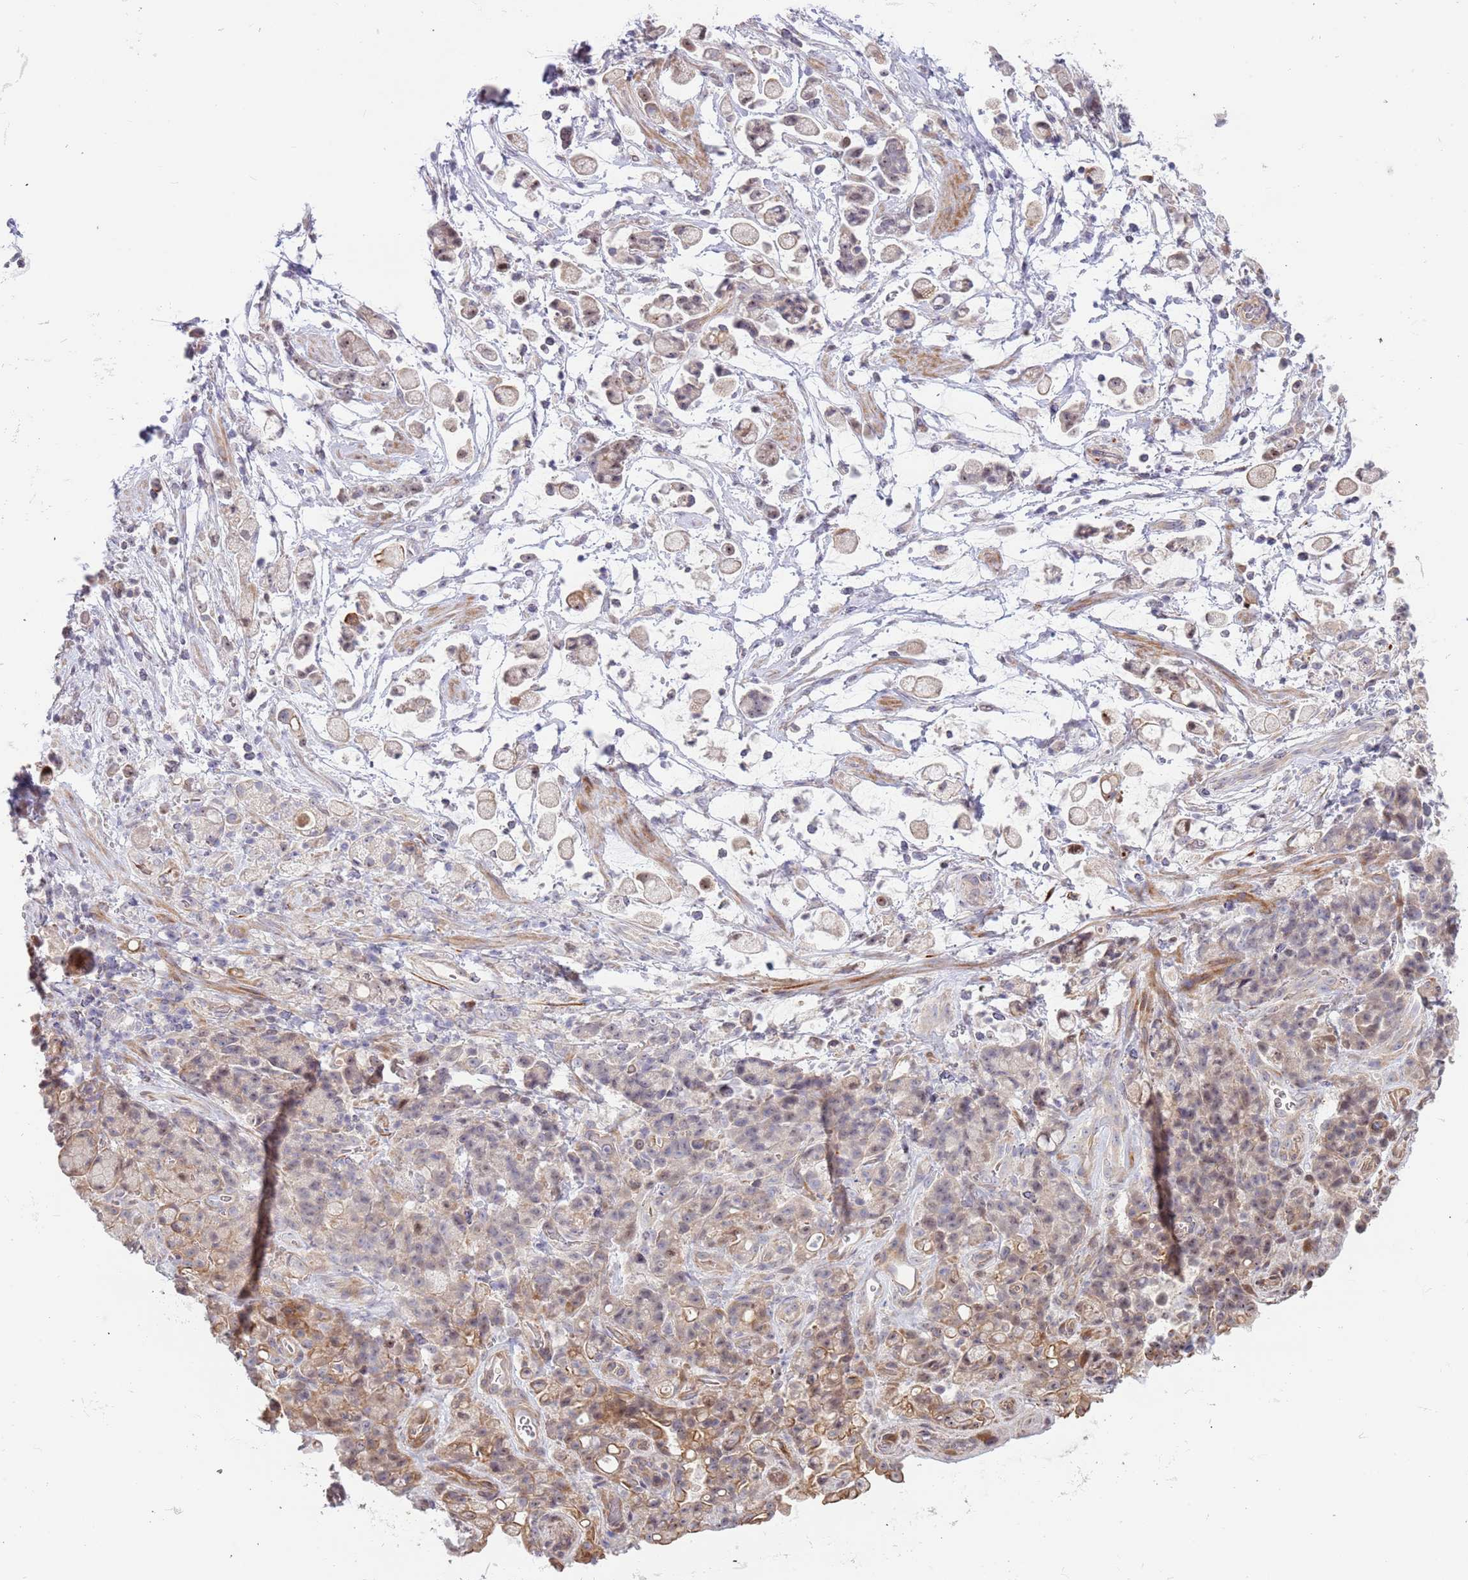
{"staining": {"intensity": "weak", "quantity": "25%-75%", "location": "cytoplasmic/membranous,nuclear"}, "tissue": "stomach cancer", "cell_type": "Tumor cells", "image_type": "cancer", "snomed": [{"axis": "morphology", "description": "Adenocarcinoma, NOS"}, {"axis": "topography", "description": "Stomach"}], "caption": "Brown immunohistochemical staining in adenocarcinoma (stomach) shows weak cytoplasmic/membranous and nuclear positivity in about 25%-75% of tumor cells.", "gene": "TRAPPC6B", "patient": {"sex": "female", "age": 60}}